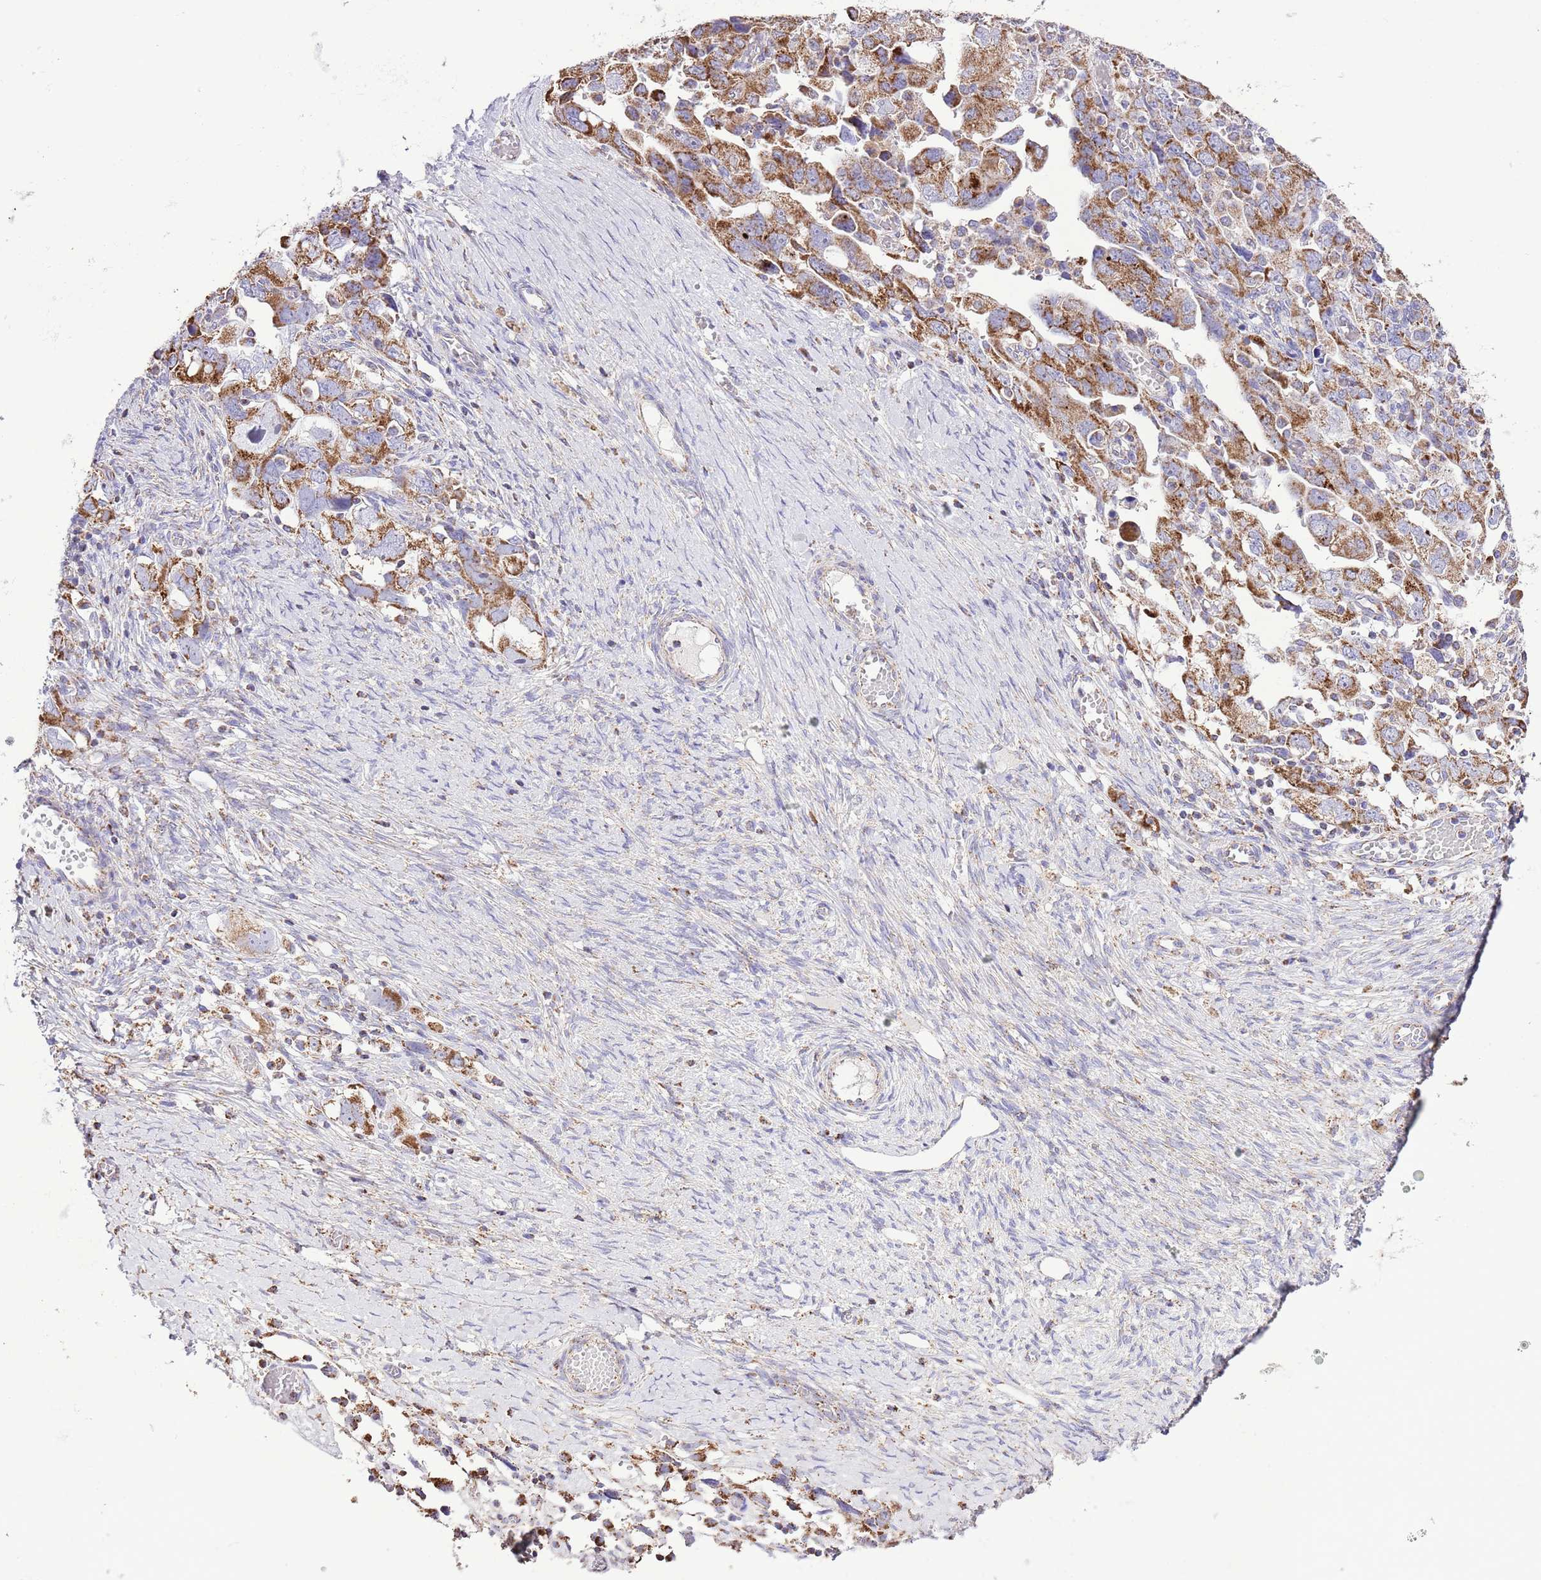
{"staining": {"intensity": "moderate", "quantity": ">75%", "location": "cytoplasmic/membranous"}, "tissue": "ovarian cancer", "cell_type": "Tumor cells", "image_type": "cancer", "snomed": [{"axis": "morphology", "description": "Carcinoma, NOS"}, {"axis": "morphology", "description": "Cystadenocarcinoma, serous, NOS"}, {"axis": "topography", "description": "Ovary"}], "caption": "This is a histology image of immunohistochemistry (IHC) staining of ovarian cancer, which shows moderate positivity in the cytoplasmic/membranous of tumor cells.", "gene": "TEKTIP1", "patient": {"sex": "female", "age": 69}}